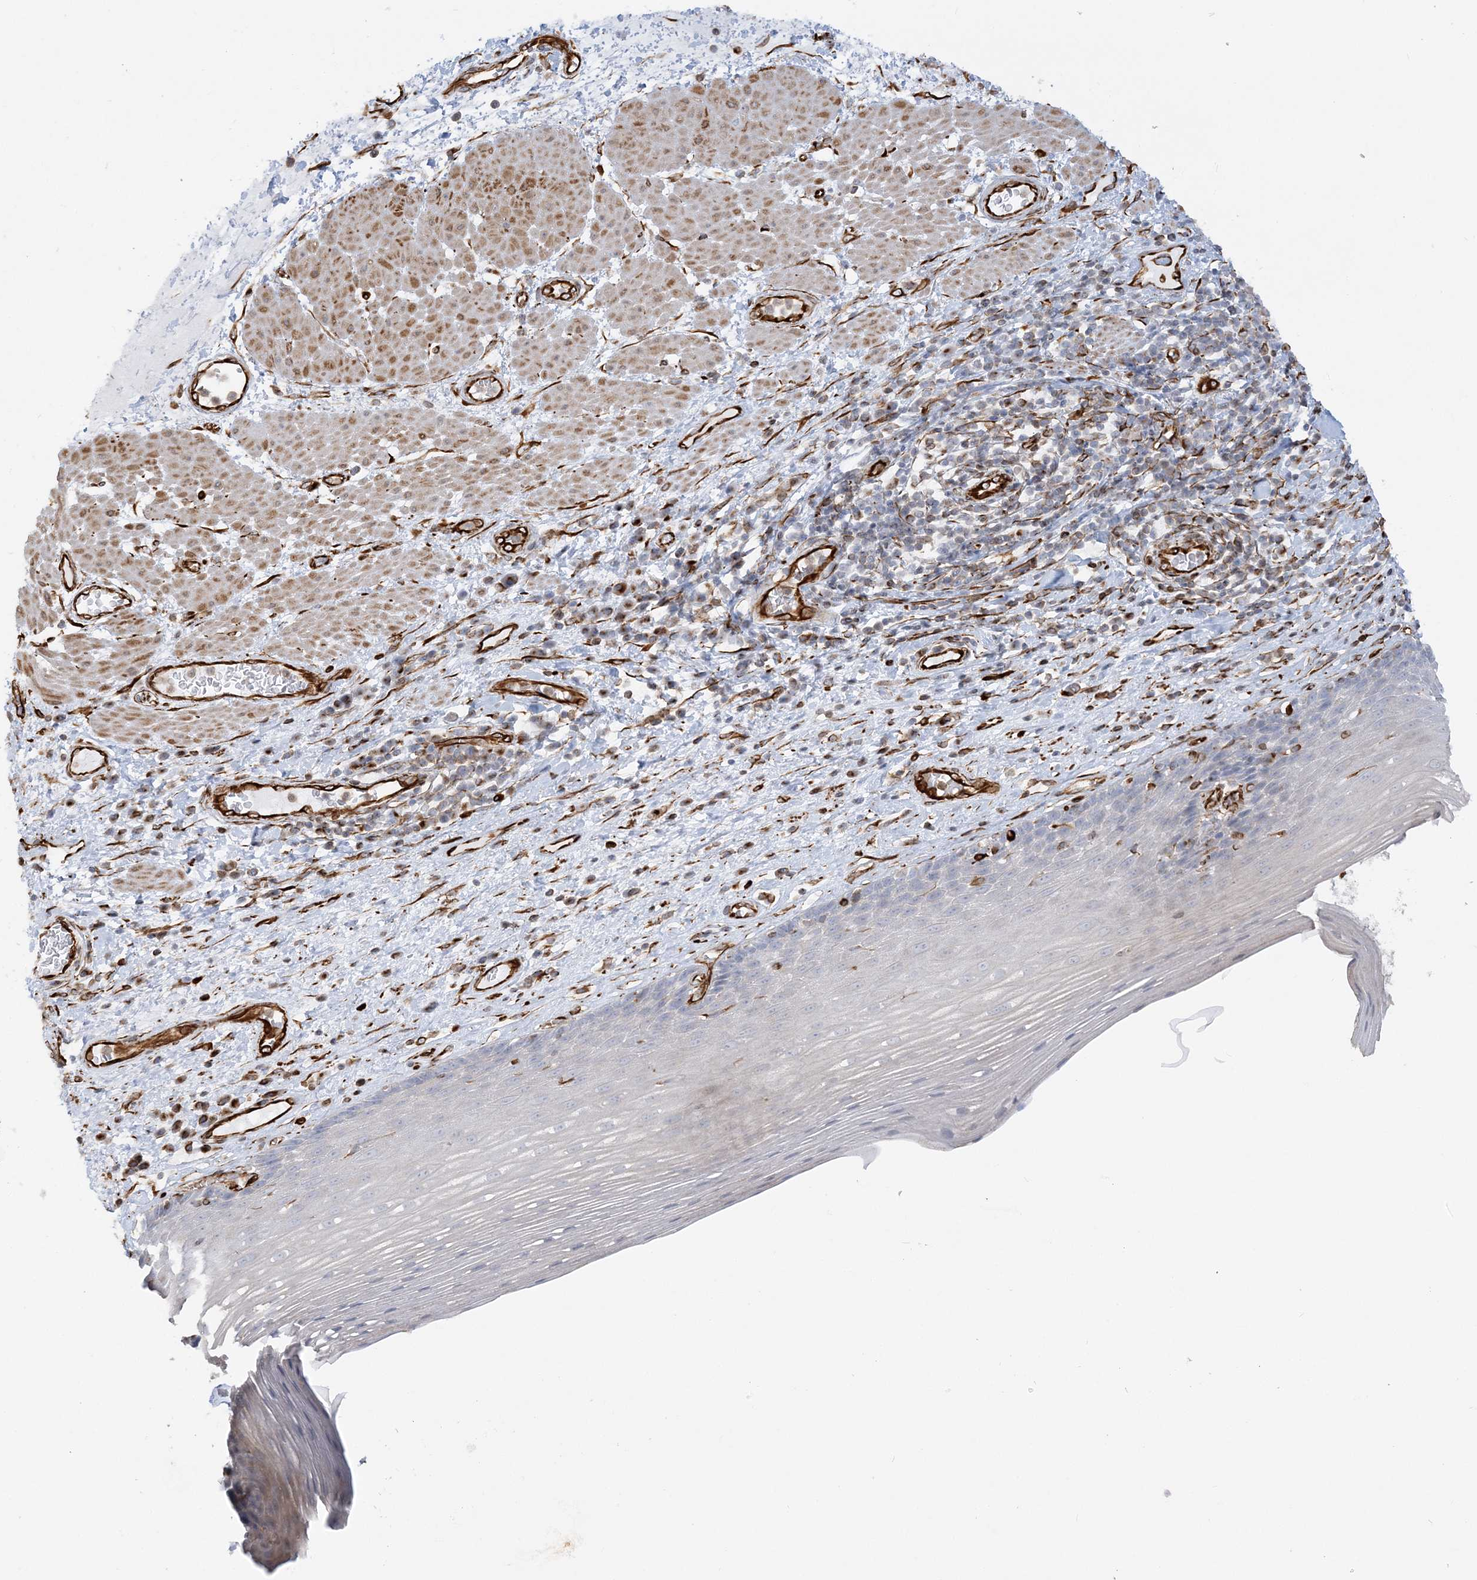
{"staining": {"intensity": "negative", "quantity": "none", "location": "none"}, "tissue": "esophagus", "cell_type": "Squamous epithelial cells", "image_type": "normal", "snomed": [{"axis": "morphology", "description": "Normal tissue, NOS"}, {"axis": "topography", "description": "Esophagus"}], "caption": "Human esophagus stained for a protein using immunohistochemistry shows no staining in squamous epithelial cells.", "gene": "SCLT1", "patient": {"sex": "male", "age": 62}}